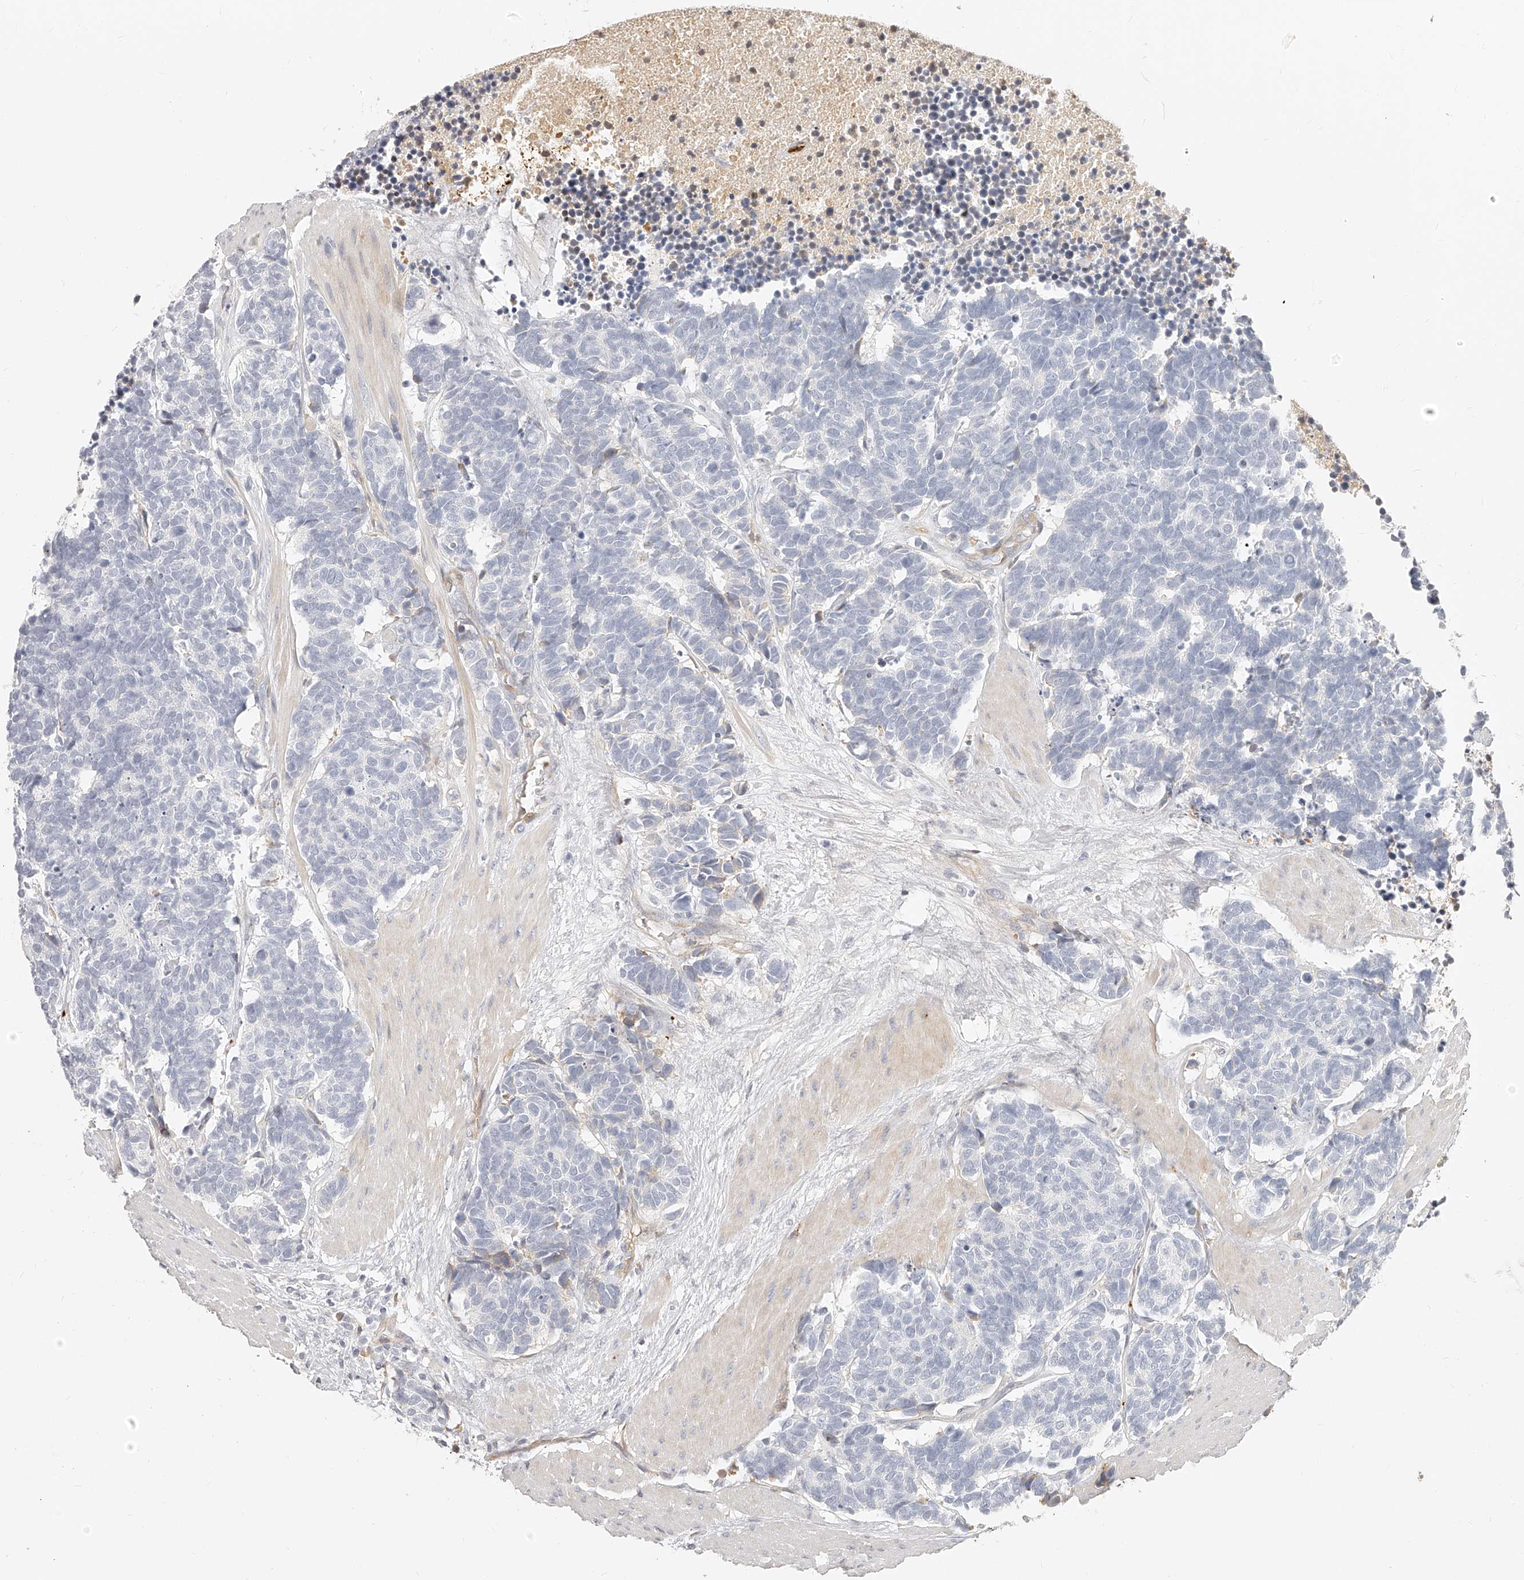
{"staining": {"intensity": "negative", "quantity": "none", "location": "none"}, "tissue": "carcinoid", "cell_type": "Tumor cells", "image_type": "cancer", "snomed": [{"axis": "morphology", "description": "Carcinoma, NOS"}, {"axis": "morphology", "description": "Carcinoid, malignant, NOS"}, {"axis": "topography", "description": "Urinary bladder"}], "caption": "Immunohistochemical staining of carcinoid (malignant) displays no significant staining in tumor cells.", "gene": "ITGB3", "patient": {"sex": "male", "age": 57}}